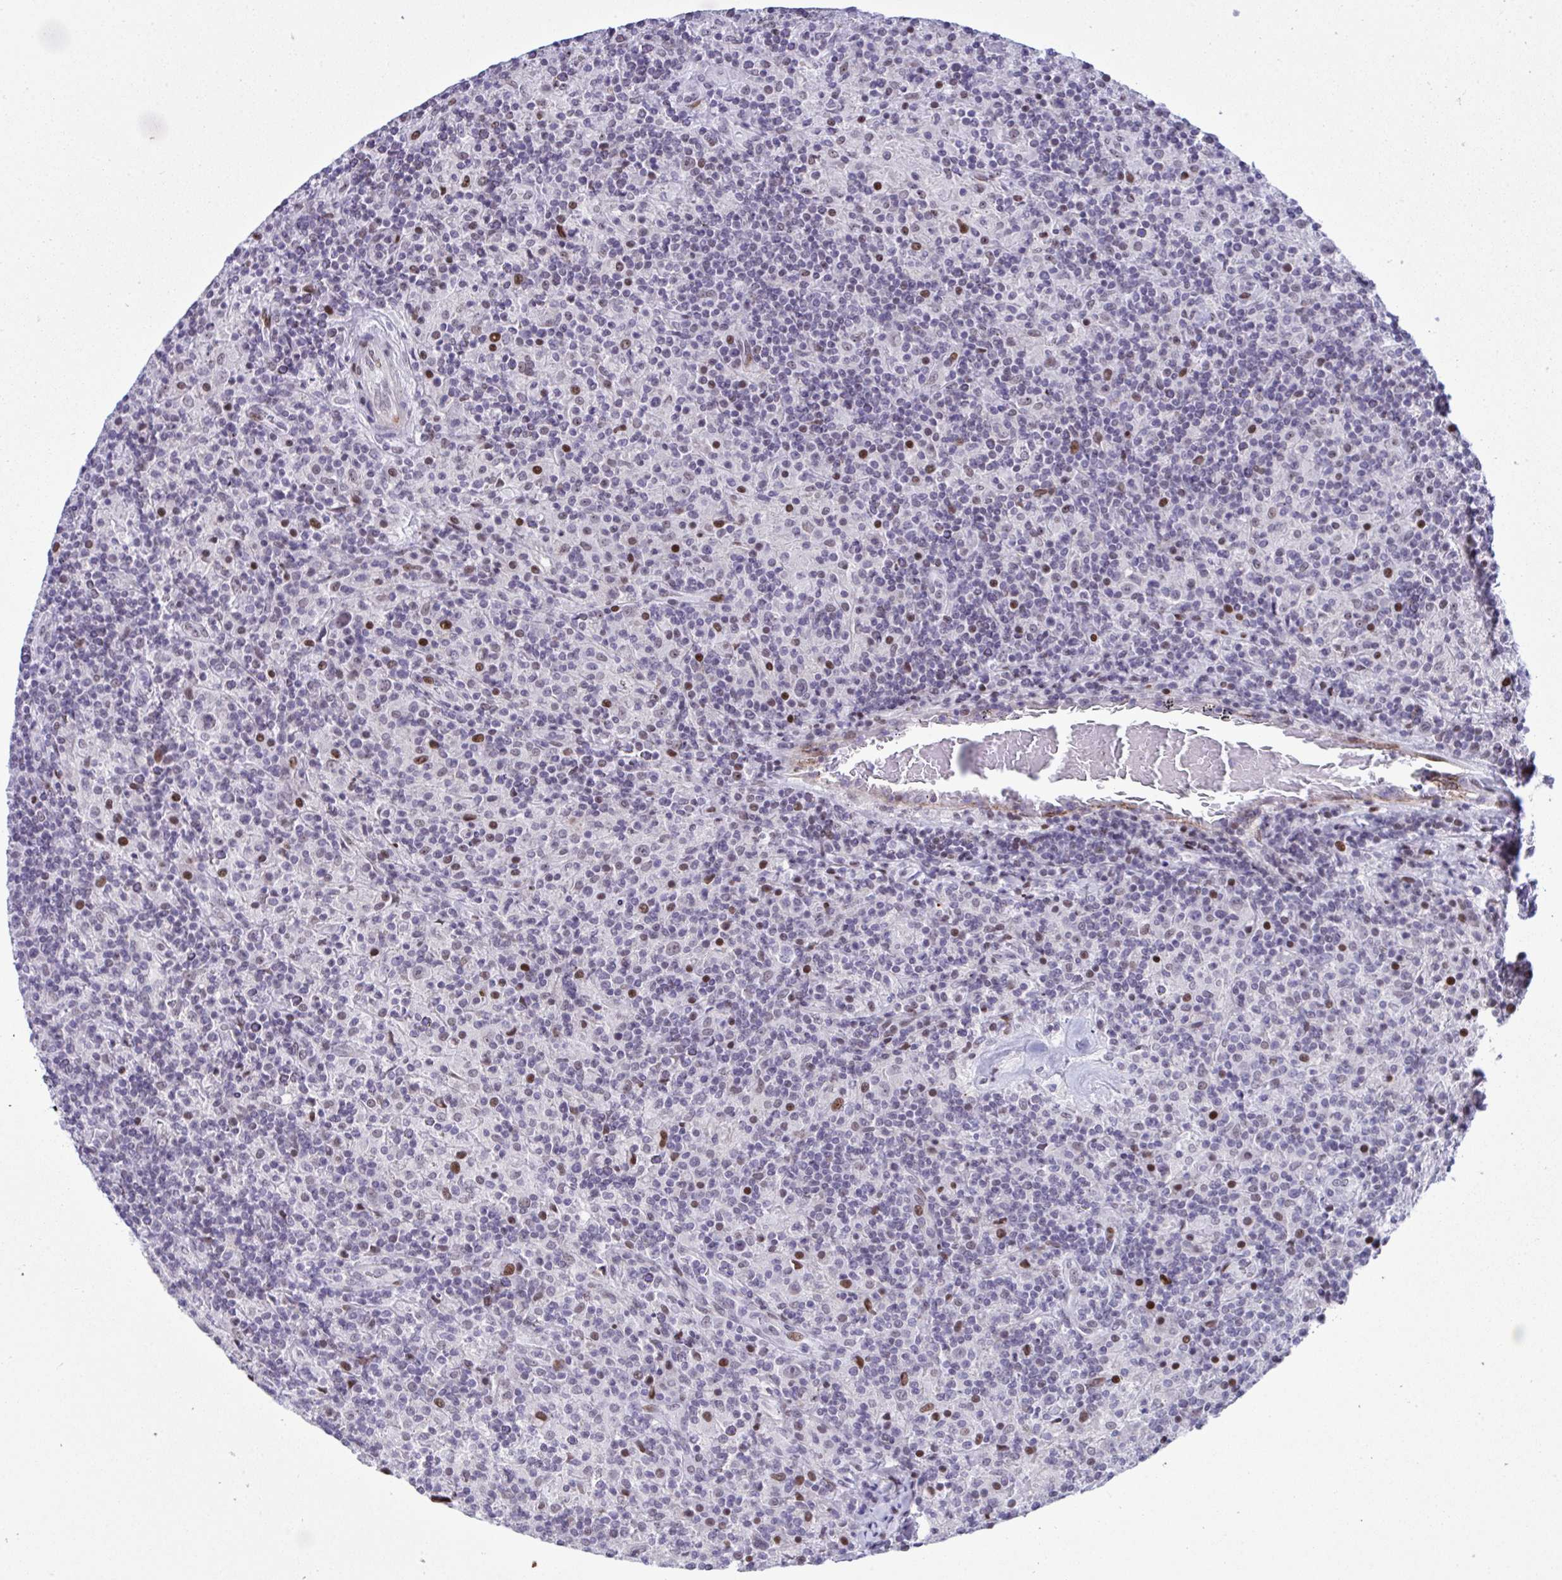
{"staining": {"intensity": "negative", "quantity": "none", "location": "none"}, "tissue": "lymphoma", "cell_type": "Tumor cells", "image_type": "cancer", "snomed": [{"axis": "morphology", "description": "Hodgkin's disease, NOS"}, {"axis": "topography", "description": "Lymph node"}], "caption": "The immunohistochemistry (IHC) micrograph has no significant positivity in tumor cells of lymphoma tissue.", "gene": "ZFHX3", "patient": {"sex": "male", "age": 70}}